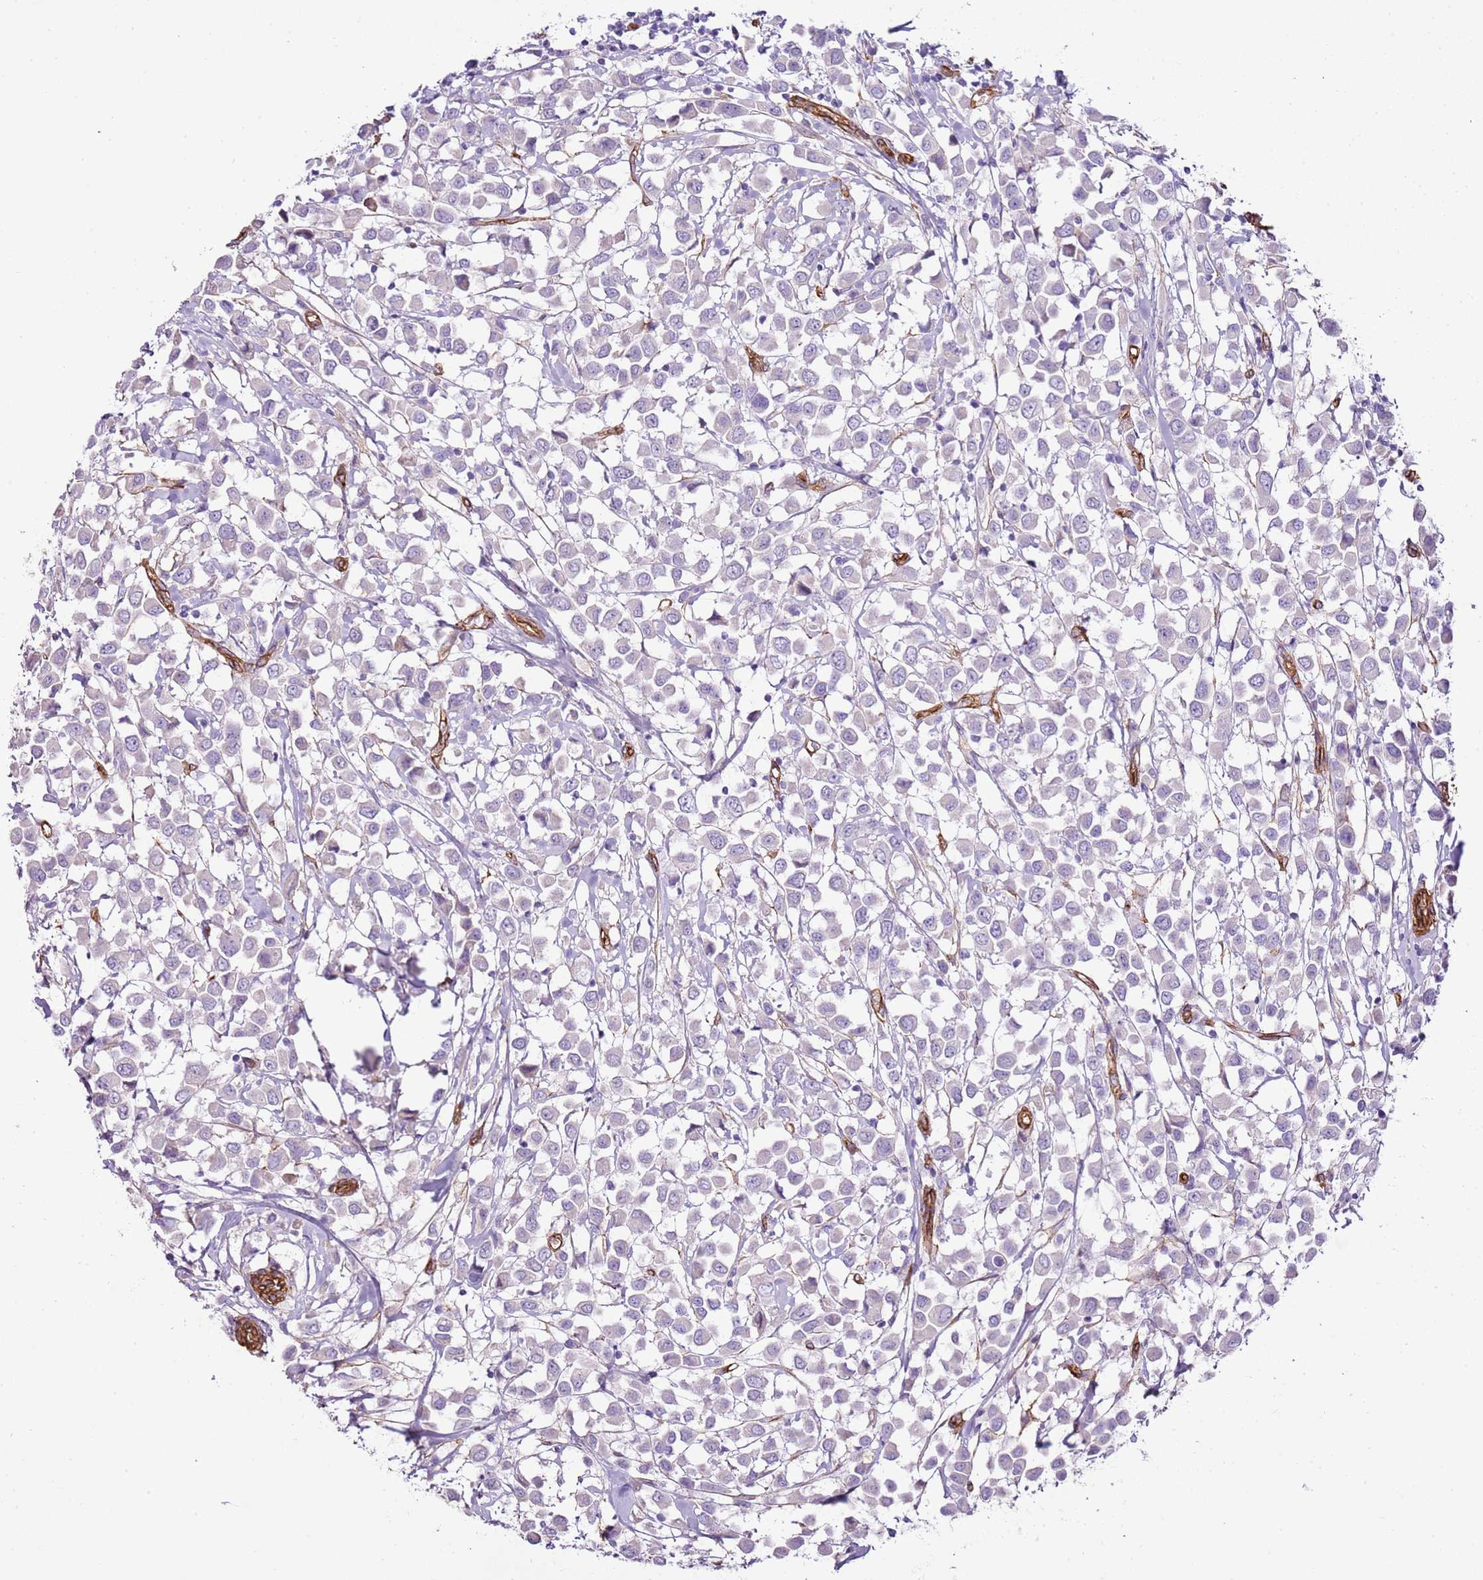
{"staining": {"intensity": "negative", "quantity": "none", "location": "none"}, "tissue": "breast cancer", "cell_type": "Tumor cells", "image_type": "cancer", "snomed": [{"axis": "morphology", "description": "Duct carcinoma"}, {"axis": "topography", "description": "Breast"}], "caption": "Immunohistochemistry (IHC) micrograph of human breast invasive ductal carcinoma stained for a protein (brown), which demonstrates no positivity in tumor cells.", "gene": "CTDSPL", "patient": {"sex": "female", "age": 61}}